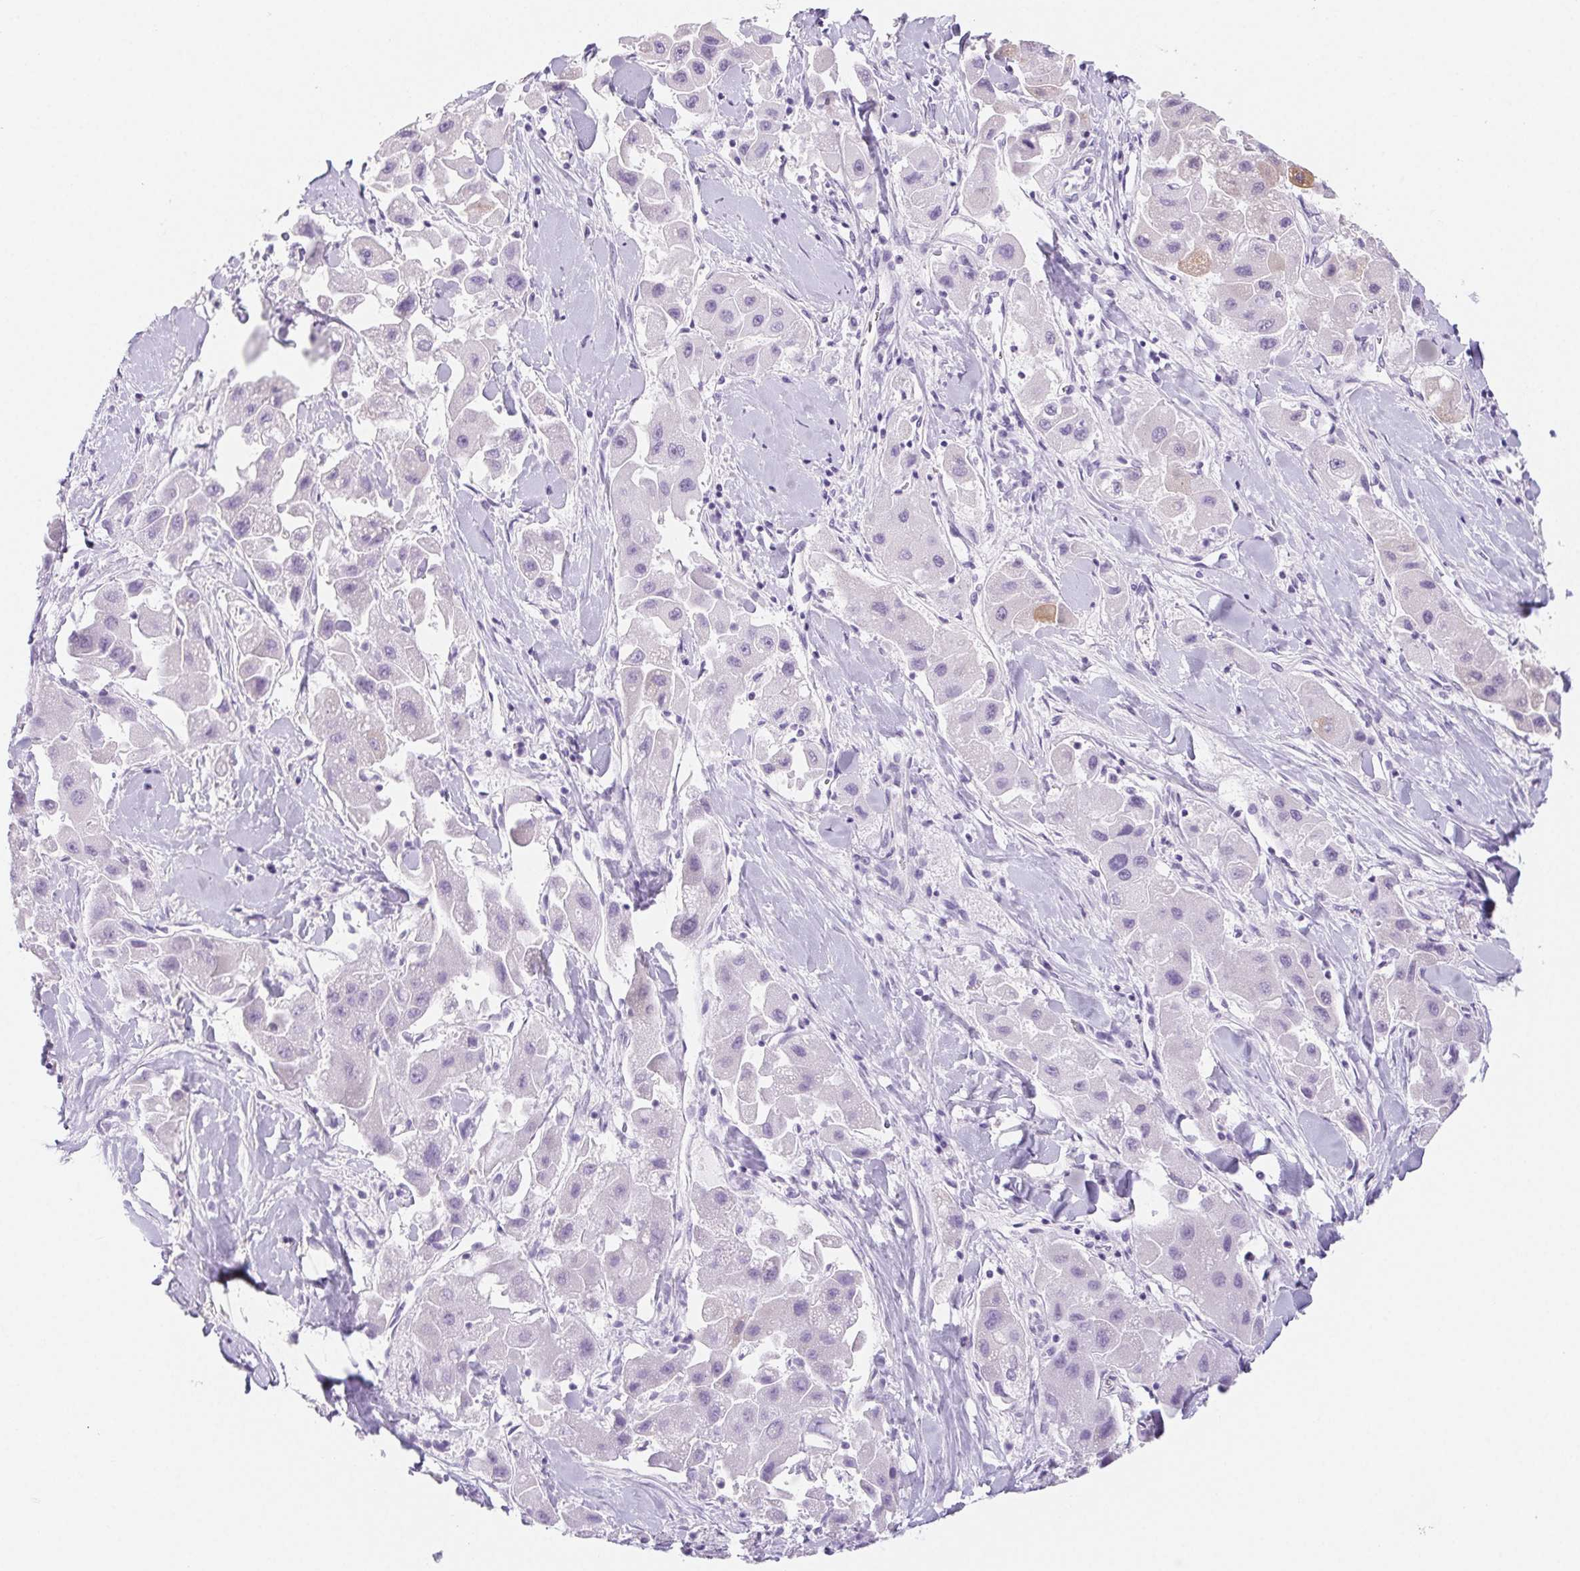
{"staining": {"intensity": "negative", "quantity": "none", "location": "none"}, "tissue": "liver cancer", "cell_type": "Tumor cells", "image_type": "cancer", "snomed": [{"axis": "morphology", "description": "Carcinoma, Hepatocellular, NOS"}, {"axis": "topography", "description": "Liver"}], "caption": "An immunohistochemistry (IHC) histopathology image of liver cancer is shown. There is no staining in tumor cells of liver cancer.", "gene": "CYP21A2", "patient": {"sex": "male", "age": 24}}